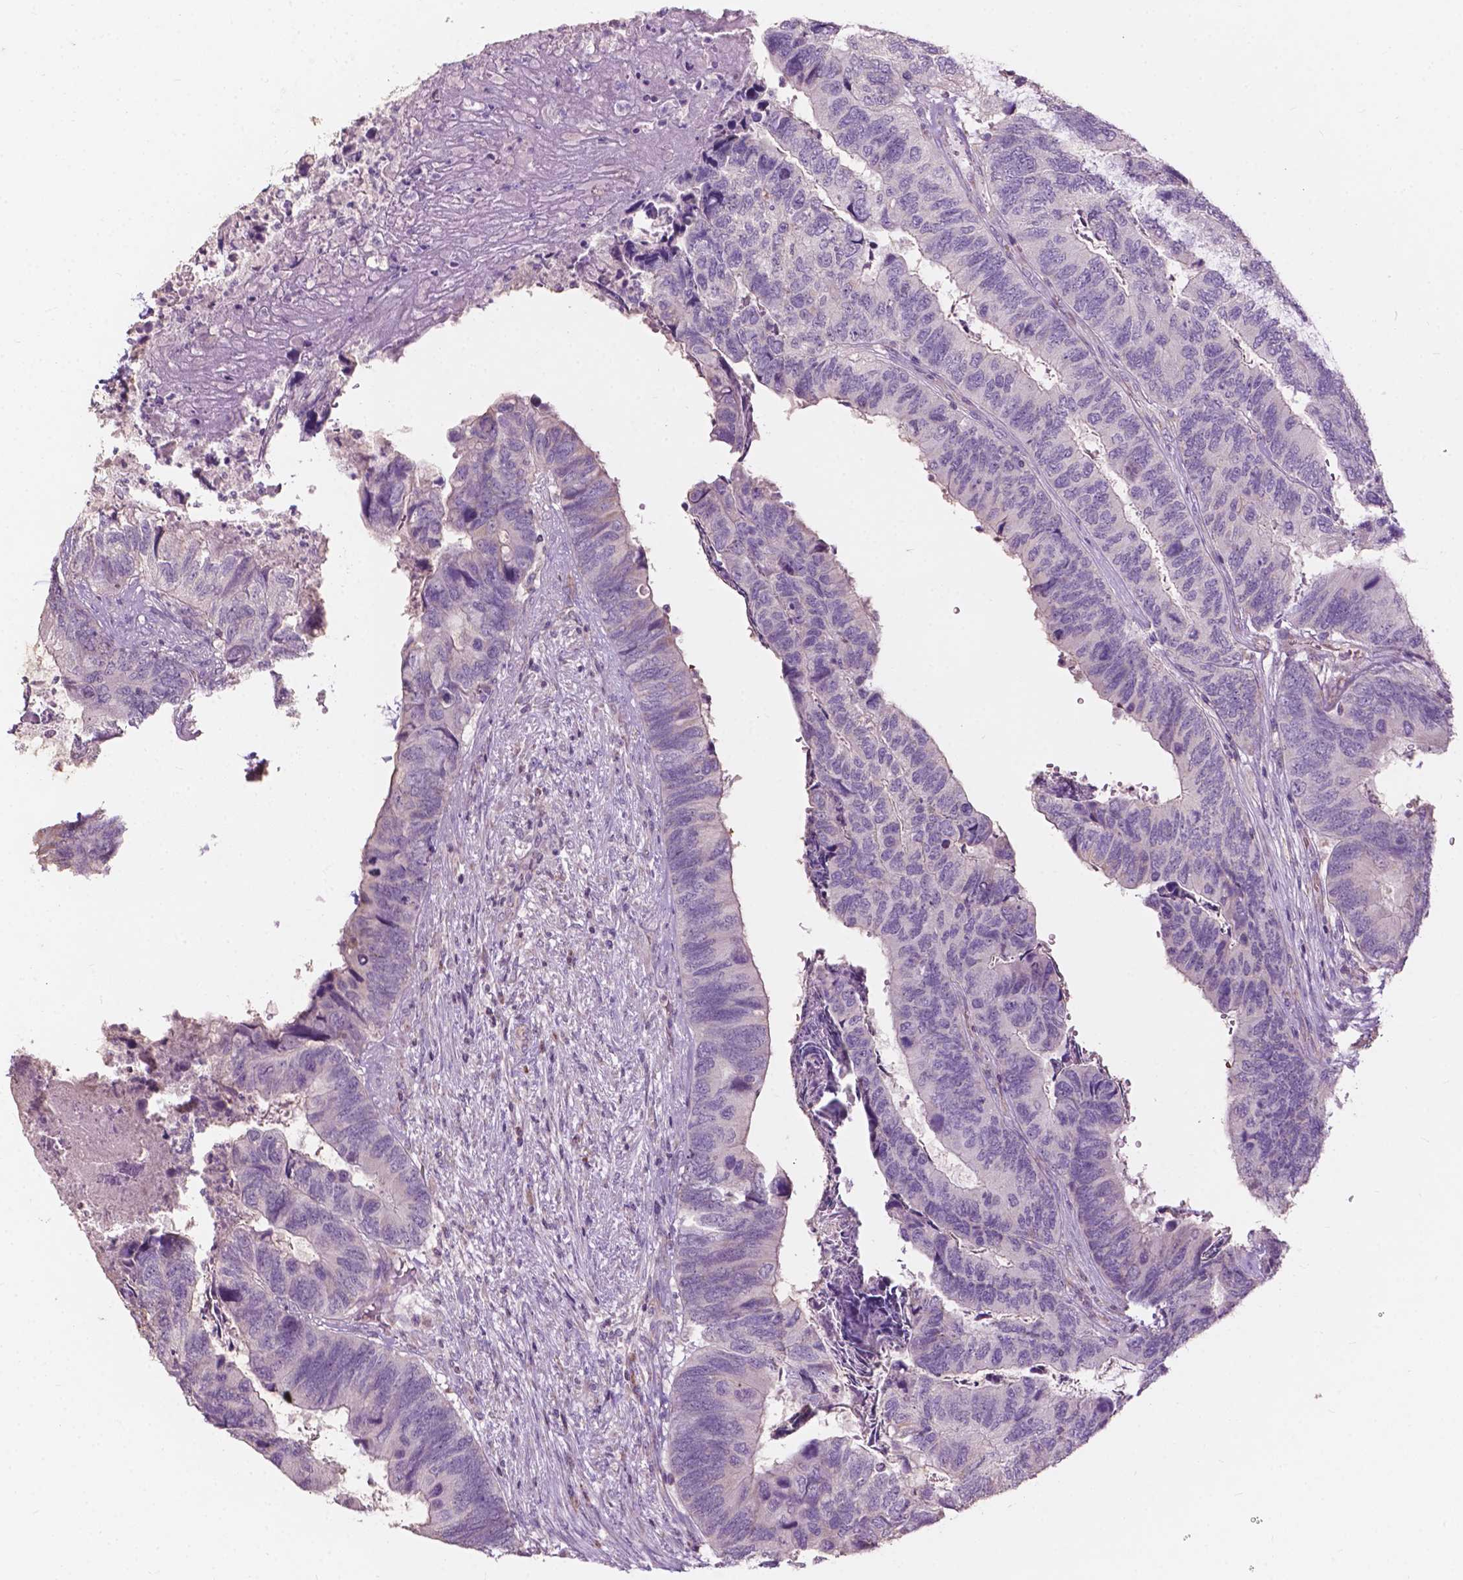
{"staining": {"intensity": "negative", "quantity": "none", "location": "none"}, "tissue": "colorectal cancer", "cell_type": "Tumor cells", "image_type": "cancer", "snomed": [{"axis": "morphology", "description": "Adenocarcinoma, NOS"}, {"axis": "topography", "description": "Colon"}], "caption": "Immunohistochemical staining of human colorectal cancer (adenocarcinoma) reveals no significant staining in tumor cells.", "gene": "NDUFS1", "patient": {"sex": "female", "age": 67}}